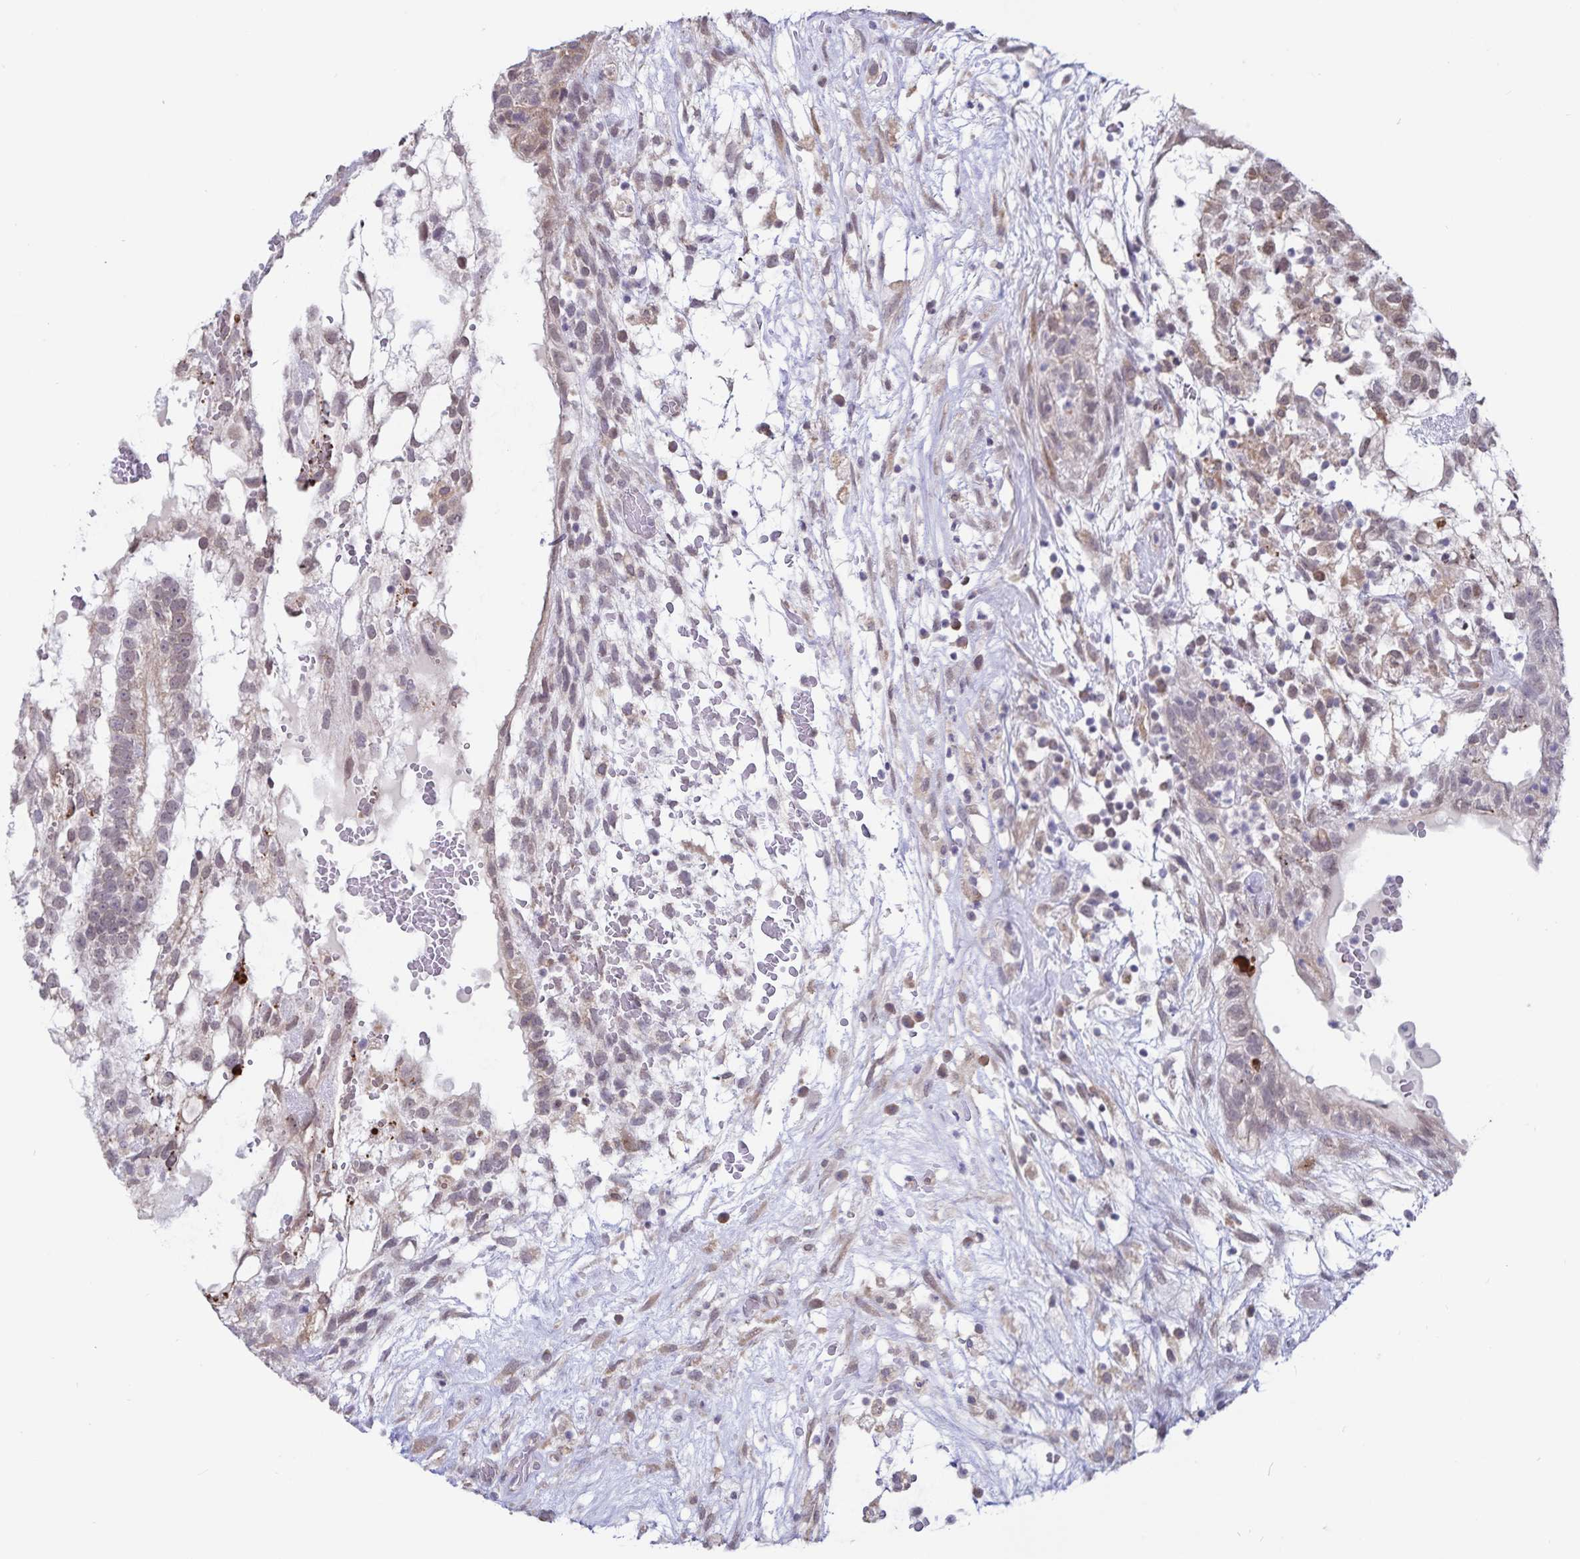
{"staining": {"intensity": "negative", "quantity": "none", "location": "none"}, "tissue": "testis cancer", "cell_type": "Tumor cells", "image_type": "cancer", "snomed": [{"axis": "morphology", "description": "Normal tissue, NOS"}, {"axis": "morphology", "description": "Carcinoma, Embryonal, NOS"}, {"axis": "topography", "description": "Testis"}], "caption": "Immunohistochemistry (IHC) of human testis cancer (embryonal carcinoma) exhibits no positivity in tumor cells. (Brightfield microscopy of DAB immunohistochemistry at high magnification).", "gene": "ATP2A2", "patient": {"sex": "male", "age": 32}}